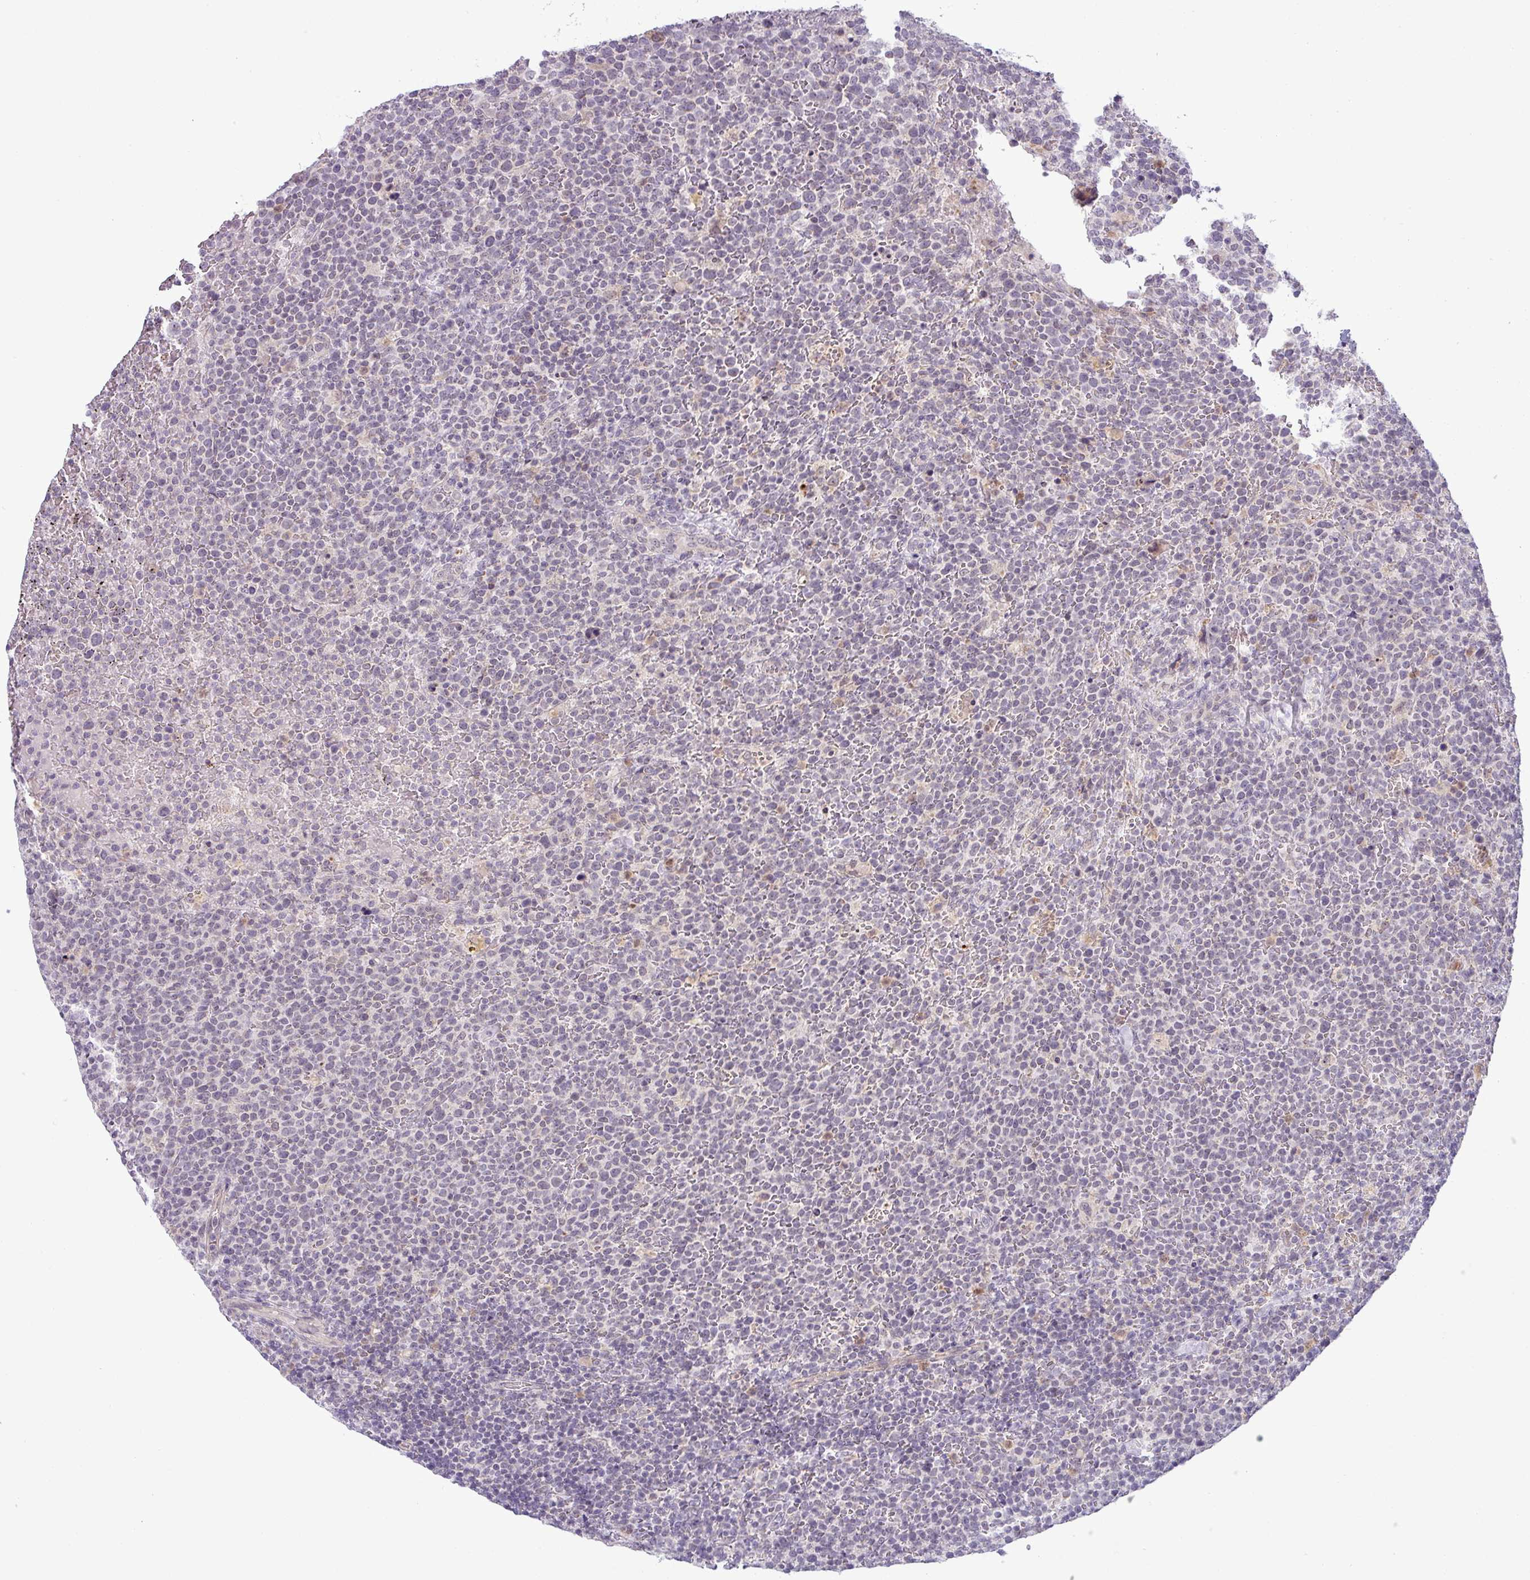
{"staining": {"intensity": "negative", "quantity": "none", "location": "none"}, "tissue": "lymphoma", "cell_type": "Tumor cells", "image_type": "cancer", "snomed": [{"axis": "morphology", "description": "Malignant lymphoma, non-Hodgkin's type, High grade"}, {"axis": "topography", "description": "Lymph node"}], "caption": "High power microscopy micrograph of an immunohistochemistry micrograph of lymphoma, revealing no significant positivity in tumor cells. The staining was performed using DAB to visualize the protein expression in brown, while the nuclei were stained in blue with hematoxylin (Magnification: 20x).", "gene": "HBEGF", "patient": {"sex": "male", "age": 61}}